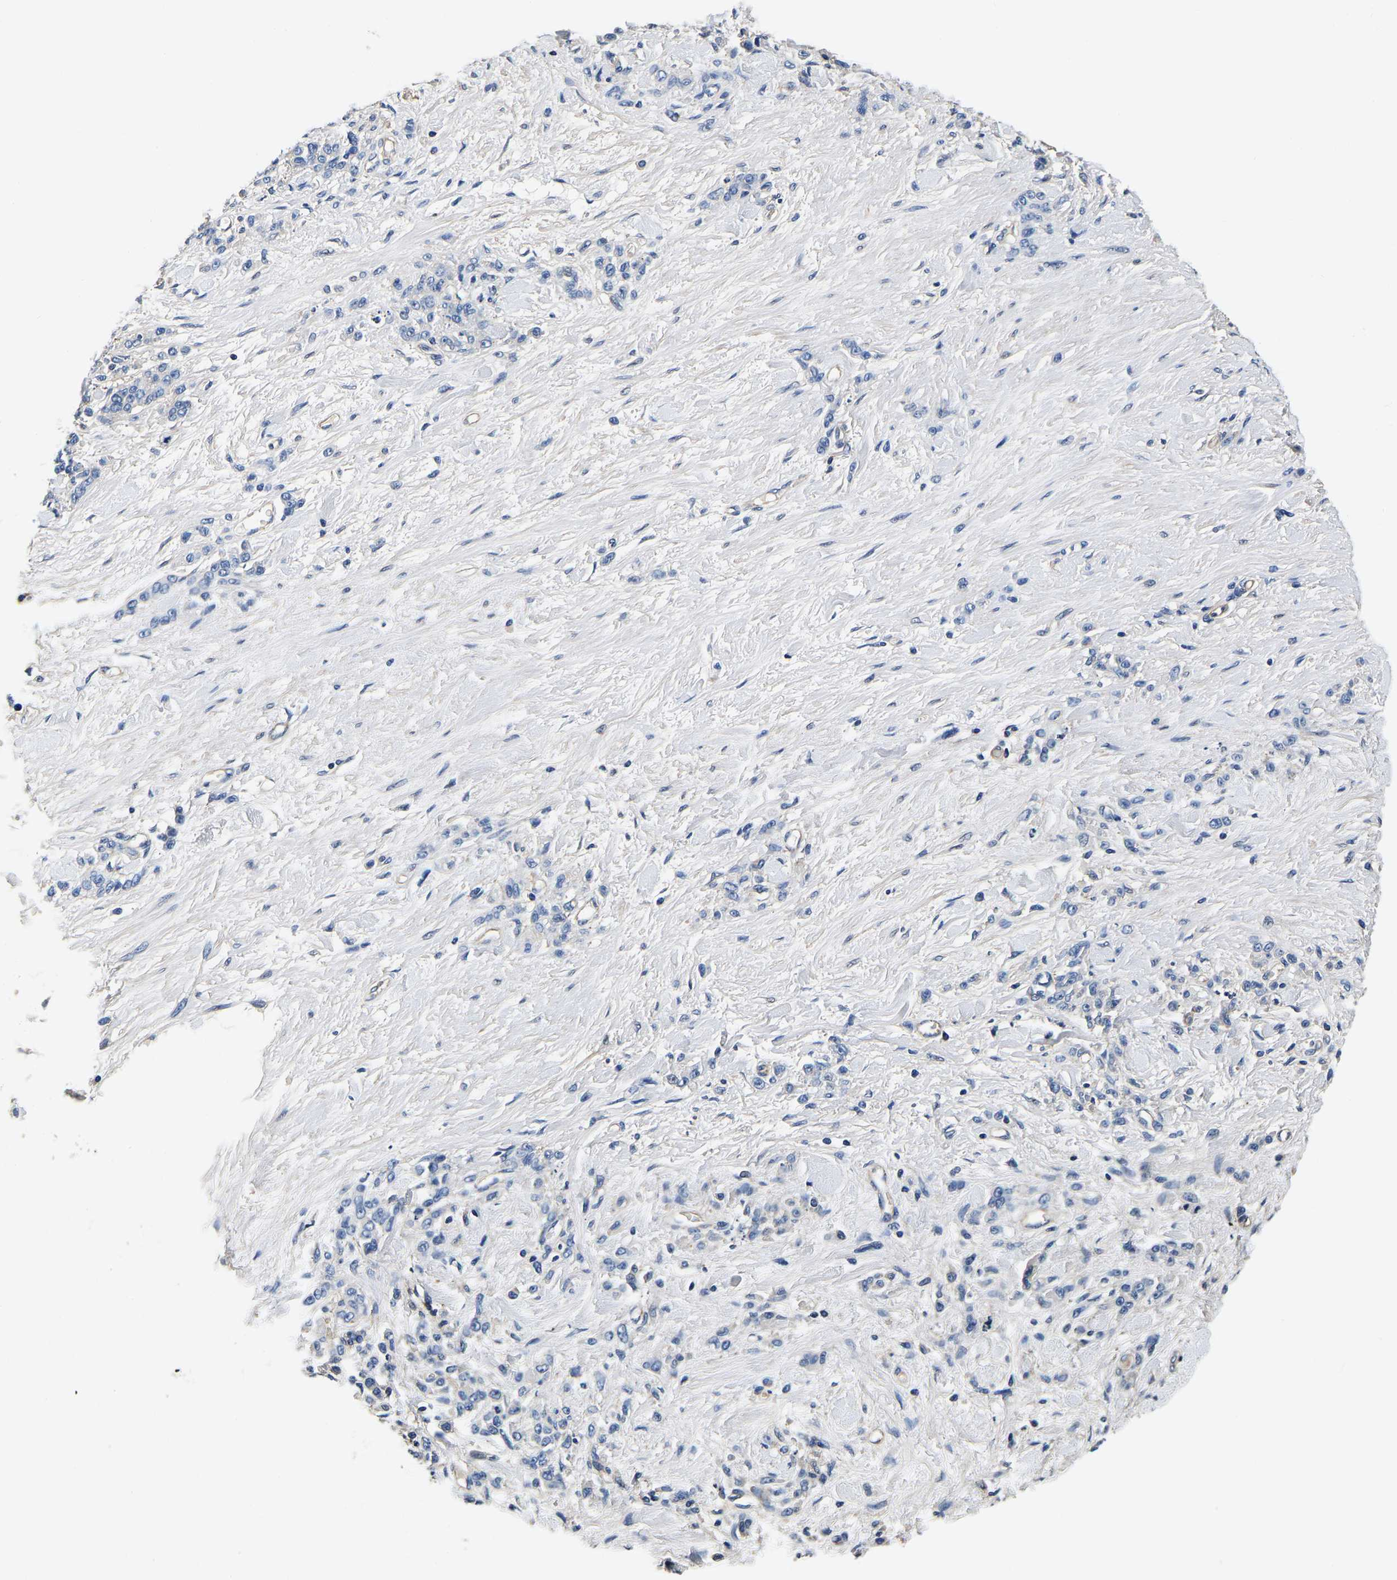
{"staining": {"intensity": "negative", "quantity": "none", "location": "none"}, "tissue": "stomach cancer", "cell_type": "Tumor cells", "image_type": "cancer", "snomed": [{"axis": "morphology", "description": "Normal tissue, NOS"}, {"axis": "morphology", "description": "Adenocarcinoma, NOS"}, {"axis": "topography", "description": "Stomach"}], "caption": "IHC micrograph of neoplastic tissue: human adenocarcinoma (stomach) stained with DAB (3,3'-diaminobenzidine) shows no significant protein staining in tumor cells.", "gene": "SH3GLB1", "patient": {"sex": "male", "age": 82}}